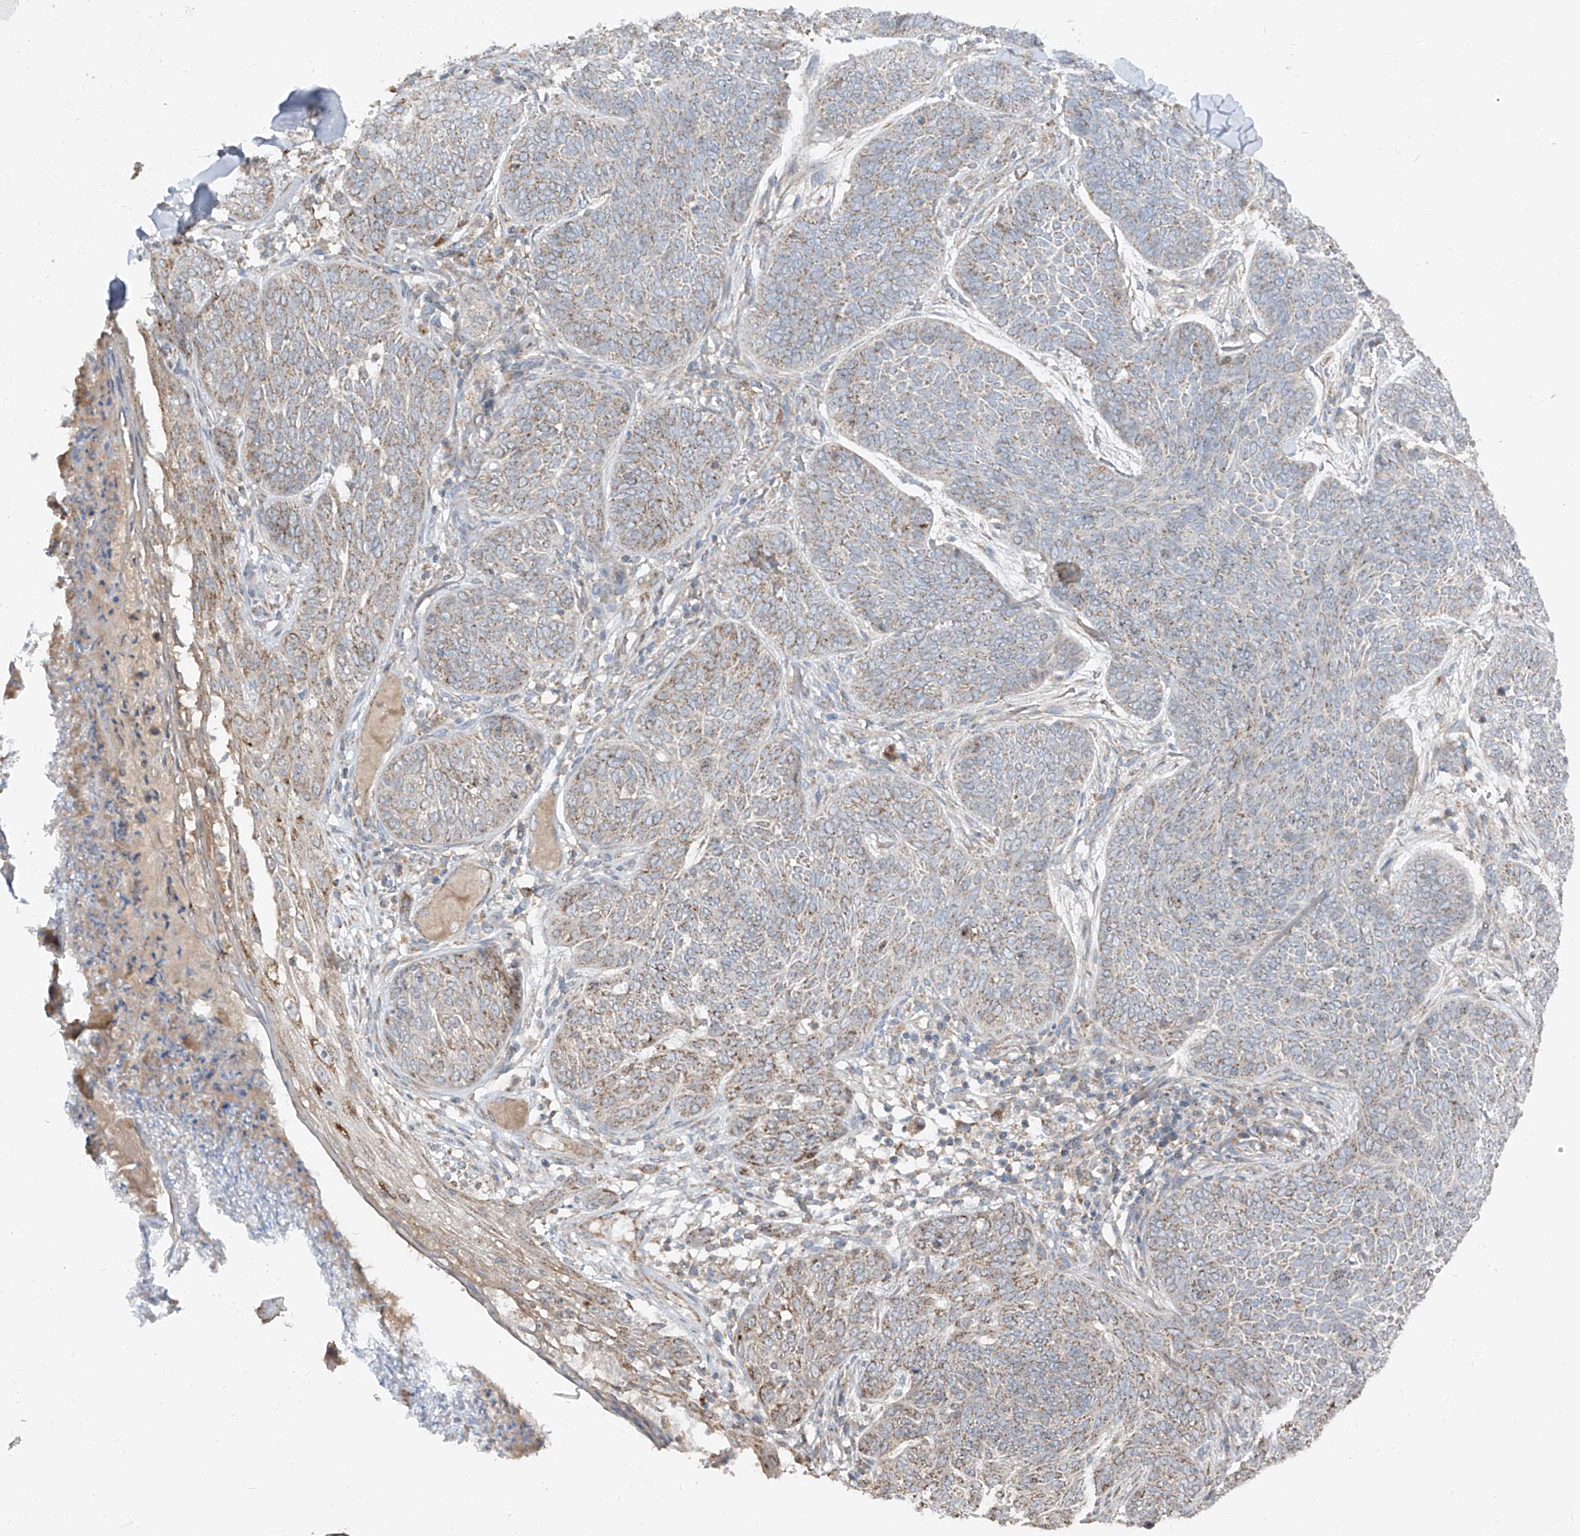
{"staining": {"intensity": "moderate", "quantity": "25%-75%", "location": "cytoplasmic/membranous"}, "tissue": "skin cancer", "cell_type": "Tumor cells", "image_type": "cancer", "snomed": [{"axis": "morphology", "description": "Basal cell carcinoma"}, {"axis": "topography", "description": "Skin"}], "caption": "DAB immunohistochemical staining of skin basal cell carcinoma reveals moderate cytoplasmic/membranous protein positivity in about 25%-75% of tumor cells. Using DAB (3,3'-diaminobenzidine) (brown) and hematoxylin (blue) stains, captured at high magnification using brightfield microscopy.", "gene": "ABCD3", "patient": {"sex": "male", "age": 85}}